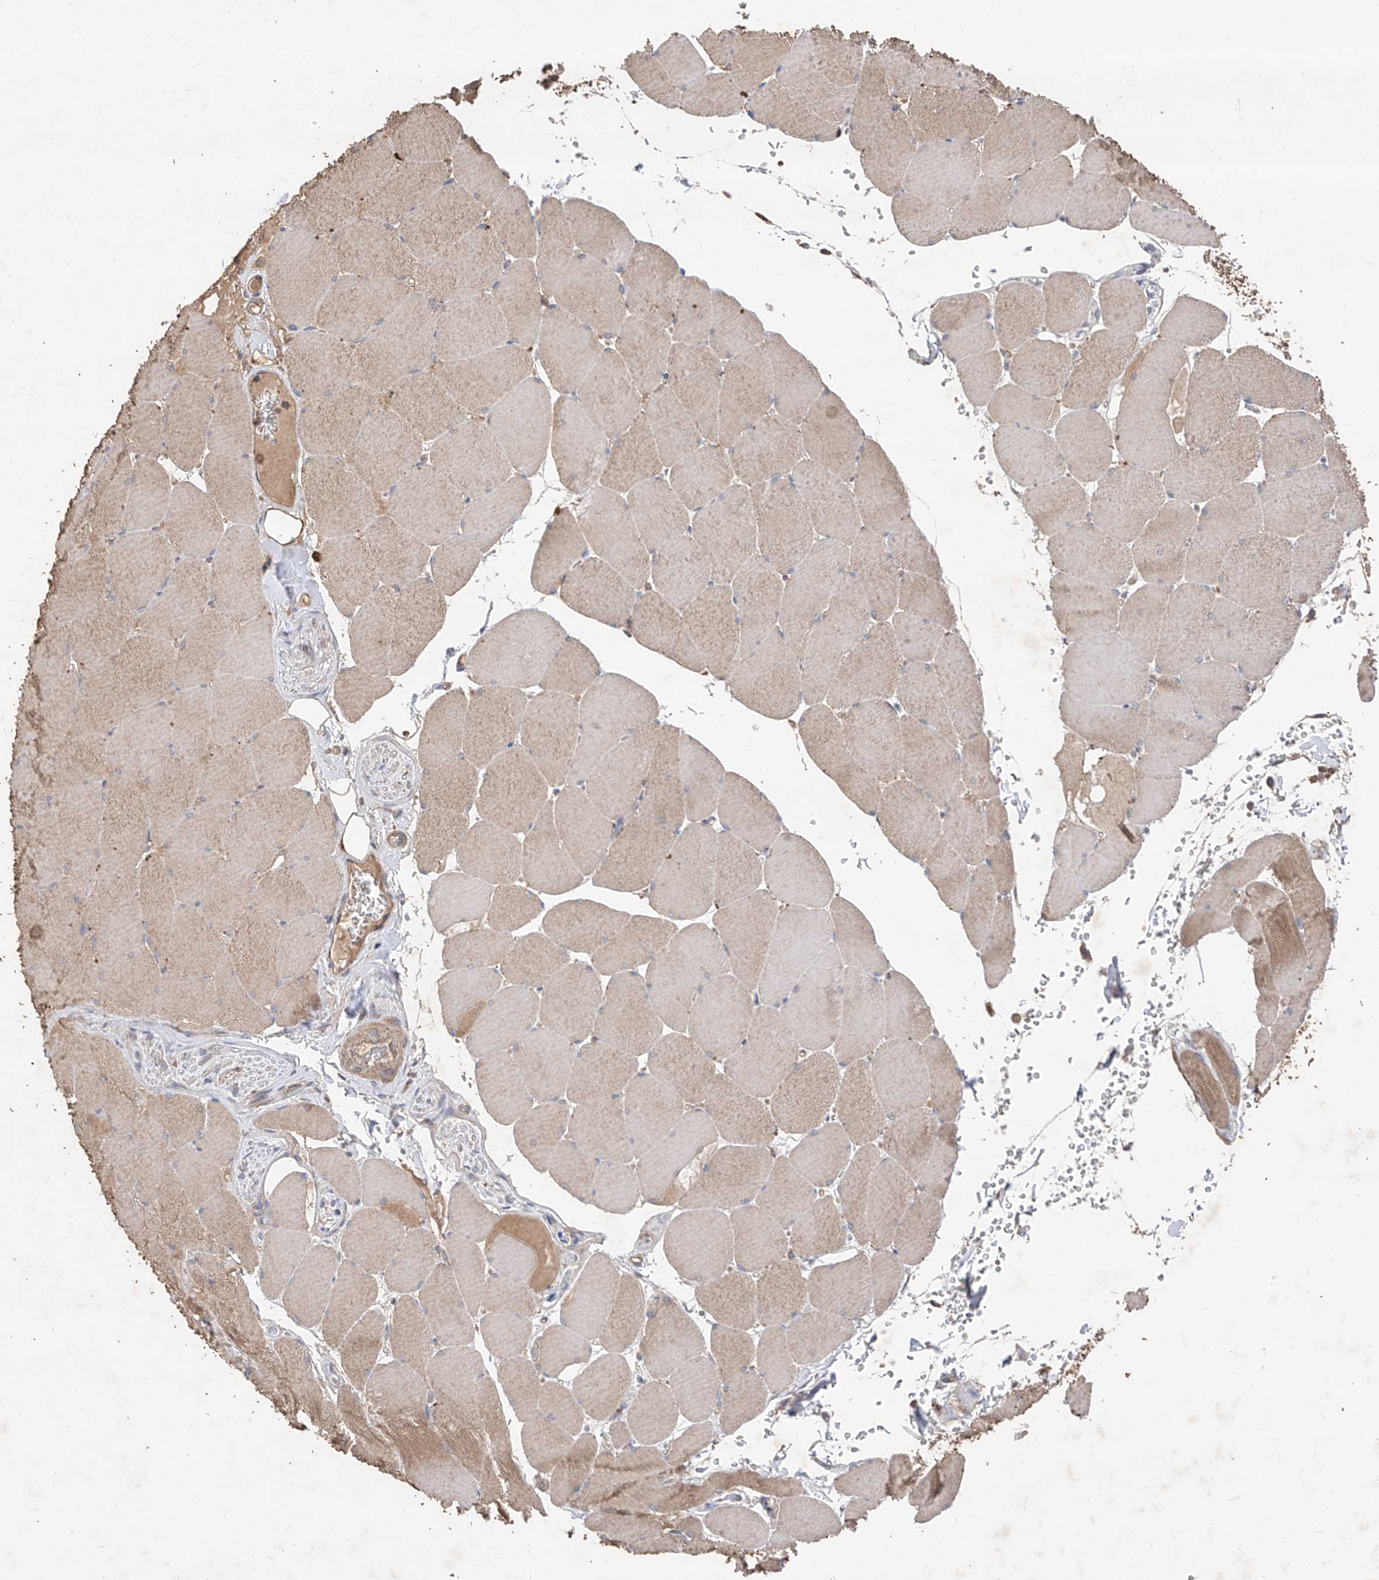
{"staining": {"intensity": "weak", "quantity": ">75%", "location": "cytoplasmic/membranous"}, "tissue": "skeletal muscle", "cell_type": "Myocytes", "image_type": "normal", "snomed": [{"axis": "morphology", "description": "Normal tissue, NOS"}, {"axis": "topography", "description": "Skeletal muscle"}, {"axis": "topography", "description": "Head-Neck"}], "caption": "A micrograph of skeletal muscle stained for a protein exhibits weak cytoplasmic/membranous brown staining in myocytes. (Brightfield microscopy of DAB IHC at high magnification).", "gene": "EDN1", "patient": {"sex": "male", "age": 66}}